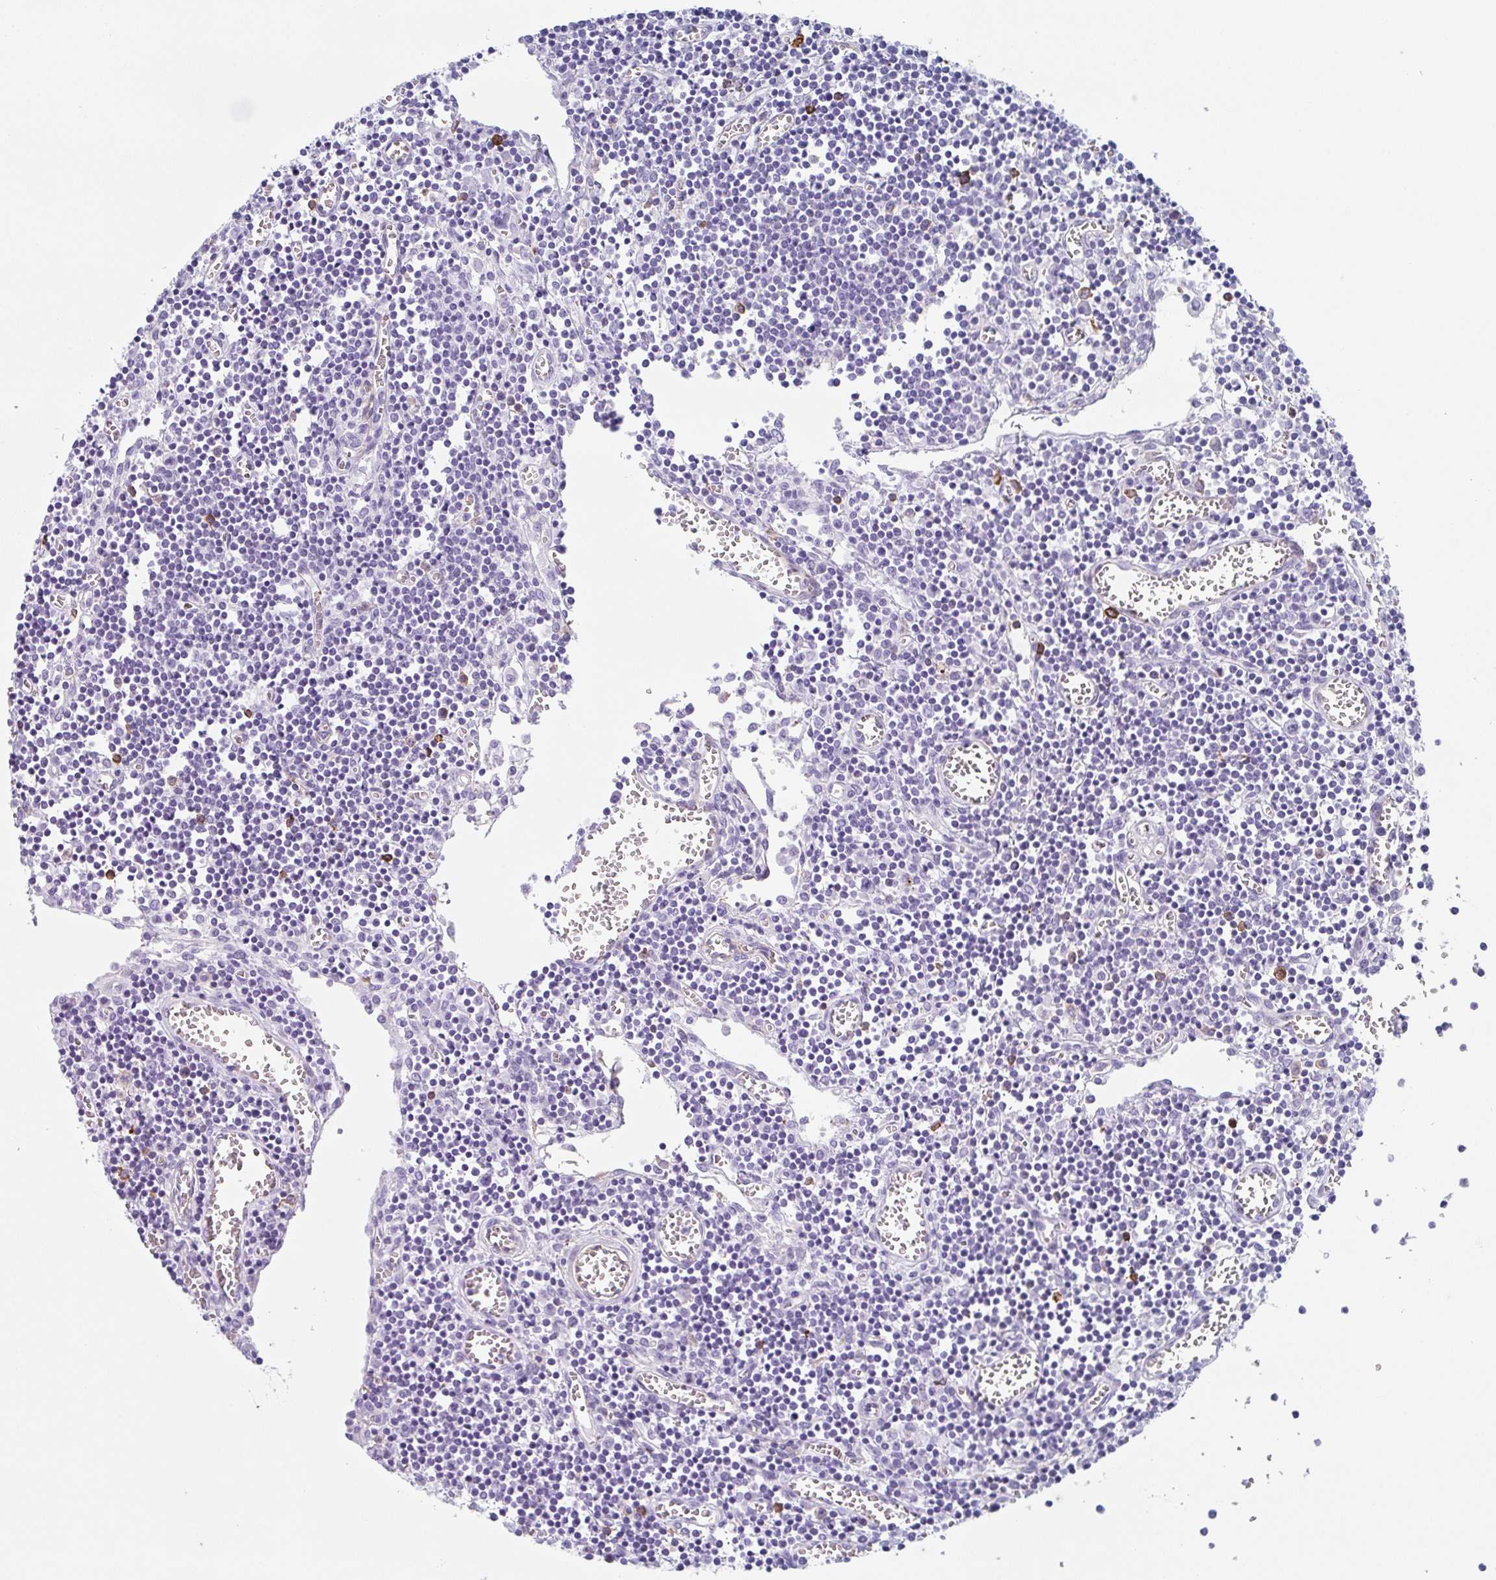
{"staining": {"intensity": "negative", "quantity": "none", "location": "none"}, "tissue": "lymph node", "cell_type": "Germinal center cells", "image_type": "normal", "snomed": [{"axis": "morphology", "description": "Normal tissue, NOS"}, {"axis": "topography", "description": "Lymph node"}], "caption": "Micrograph shows no significant protein positivity in germinal center cells of benign lymph node.", "gene": "DBN1", "patient": {"sex": "male", "age": 66}}